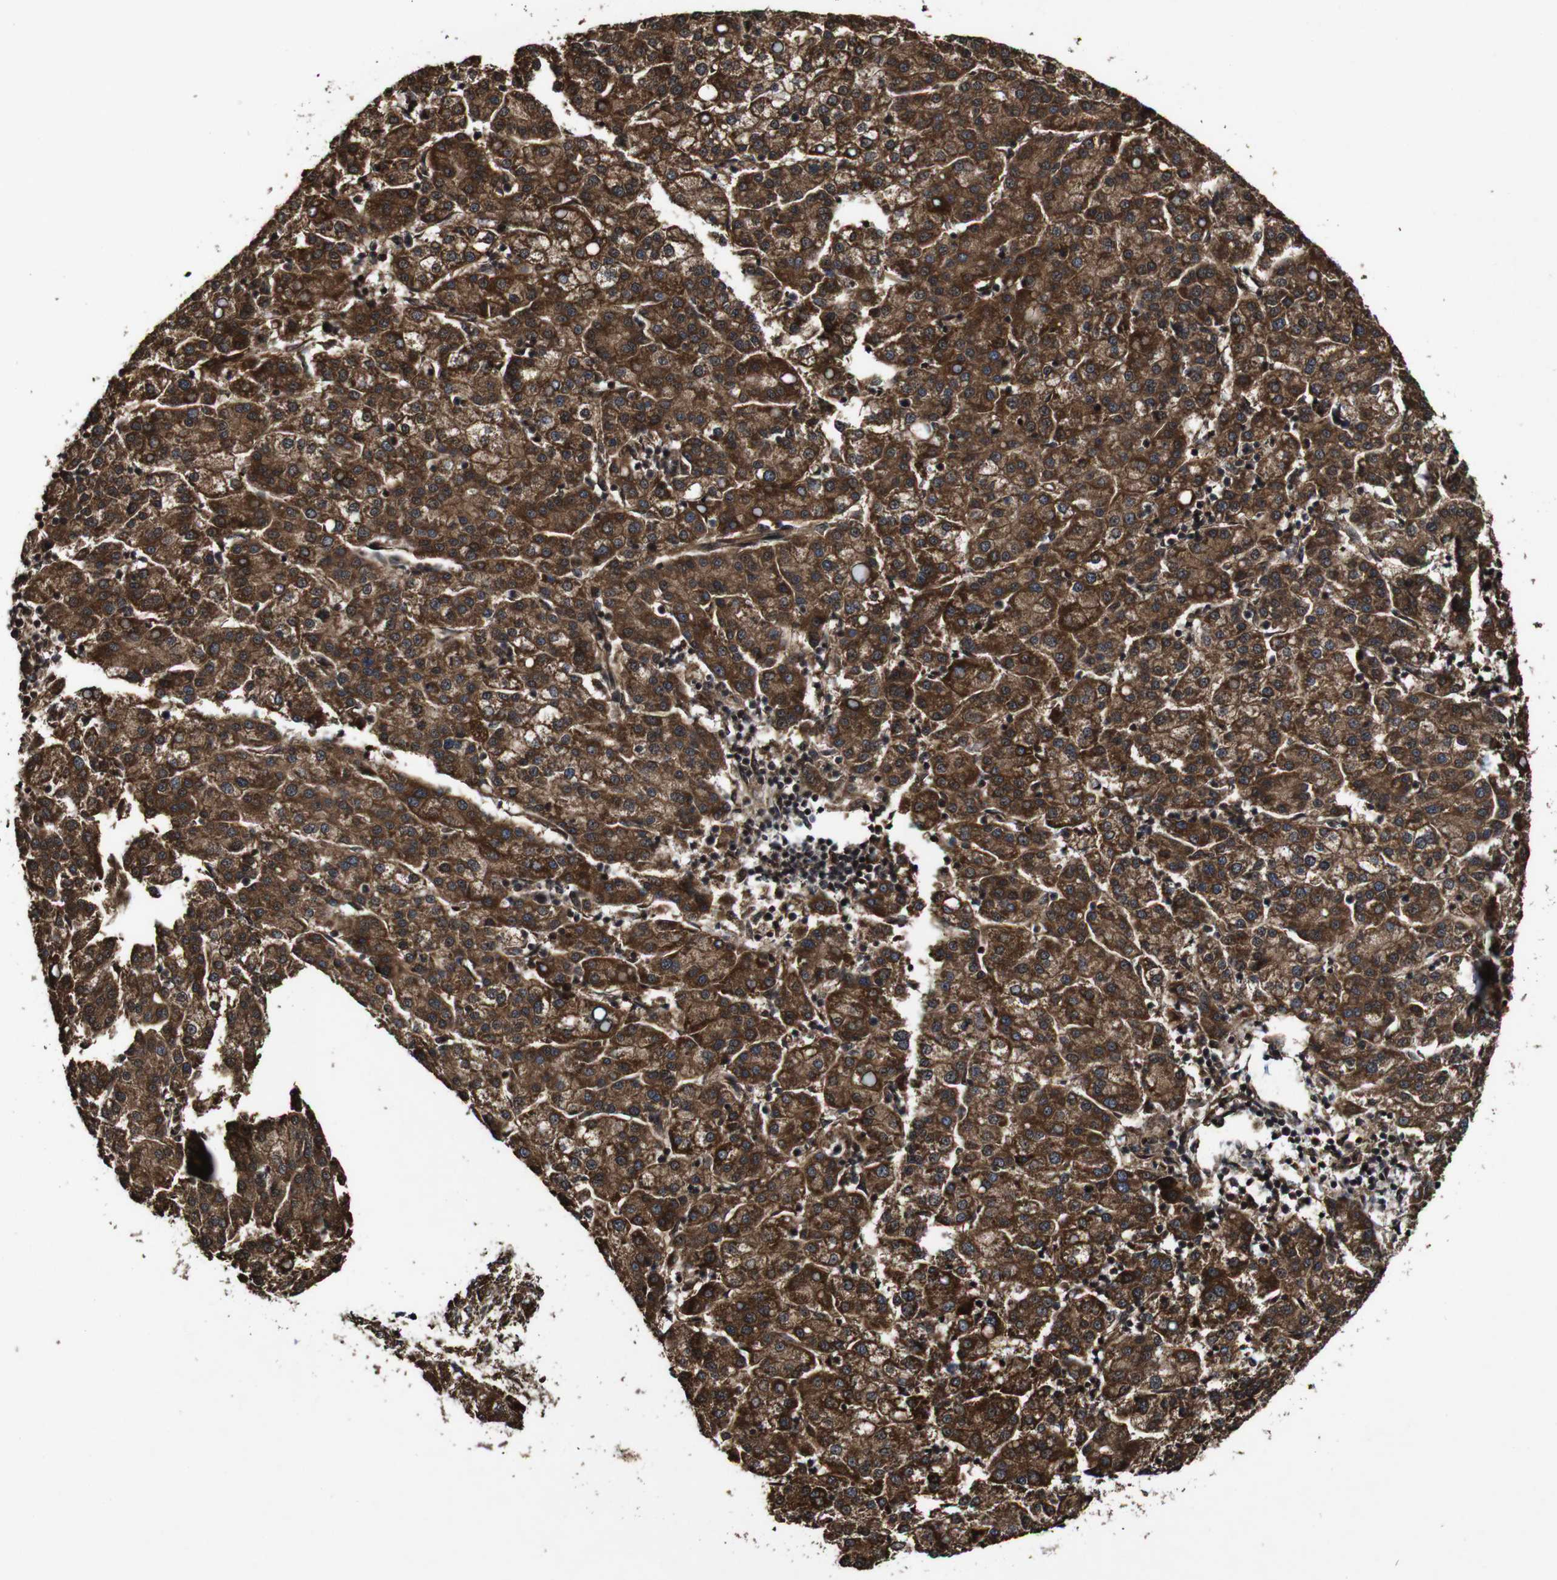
{"staining": {"intensity": "strong", "quantity": ">75%", "location": "cytoplasmic/membranous"}, "tissue": "liver cancer", "cell_type": "Tumor cells", "image_type": "cancer", "snomed": [{"axis": "morphology", "description": "Carcinoma, Hepatocellular, NOS"}, {"axis": "topography", "description": "Liver"}], "caption": "Protein staining by immunohistochemistry exhibits strong cytoplasmic/membranous staining in about >75% of tumor cells in hepatocellular carcinoma (liver).", "gene": "BTN3A3", "patient": {"sex": "female", "age": 58}}